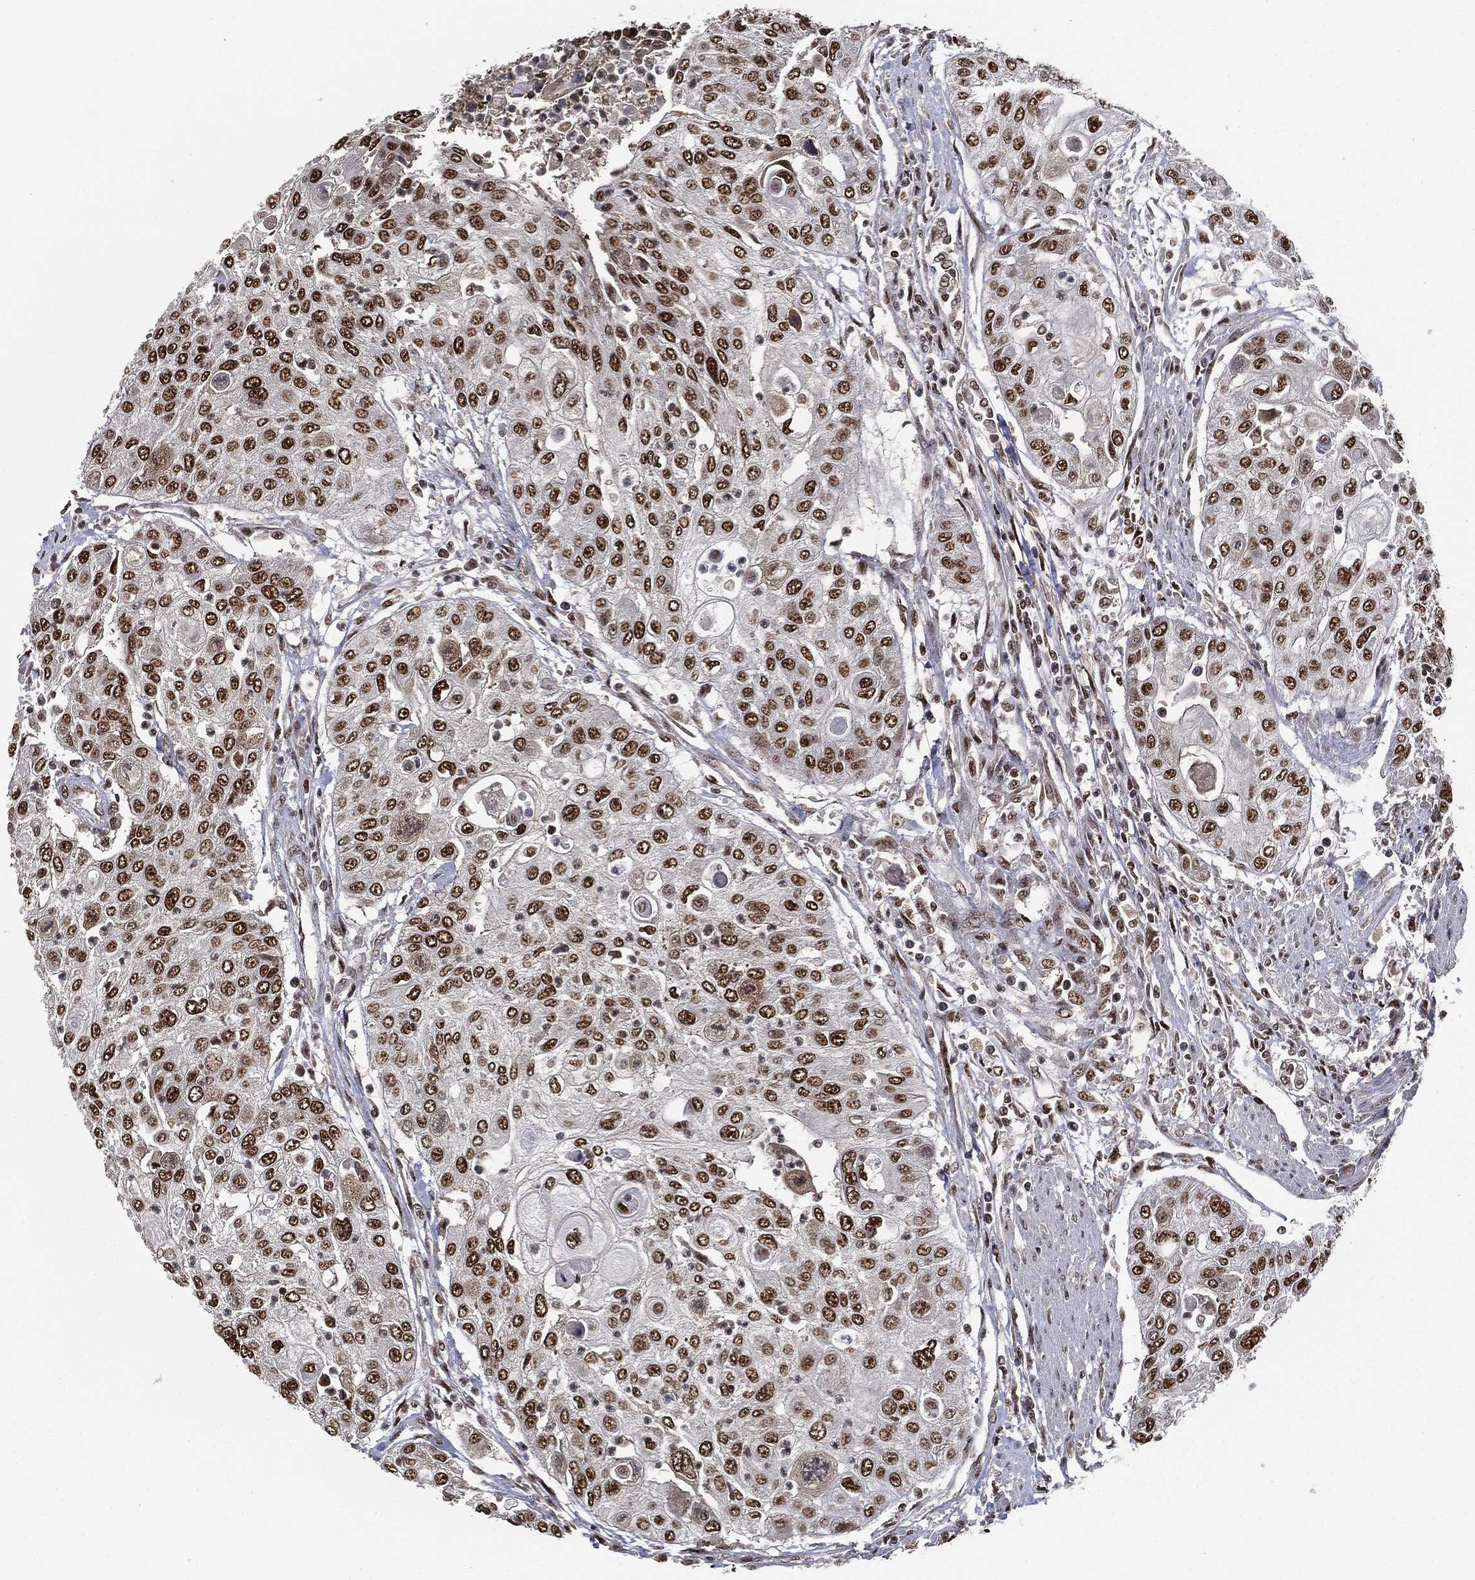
{"staining": {"intensity": "strong", "quantity": ">75%", "location": "nuclear"}, "tissue": "urothelial cancer", "cell_type": "Tumor cells", "image_type": "cancer", "snomed": [{"axis": "morphology", "description": "Urothelial carcinoma, High grade"}, {"axis": "topography", "description": "Urinary bladder"}], "caption": "Immunohistochemistry image of human urothelial cancer stained for a protein (brown), which reveals high levels of strong nuclear positivity in about >75% of tumor cells.", "gene": "DPH2", "patient": {"sex": "female", "age": 79}}